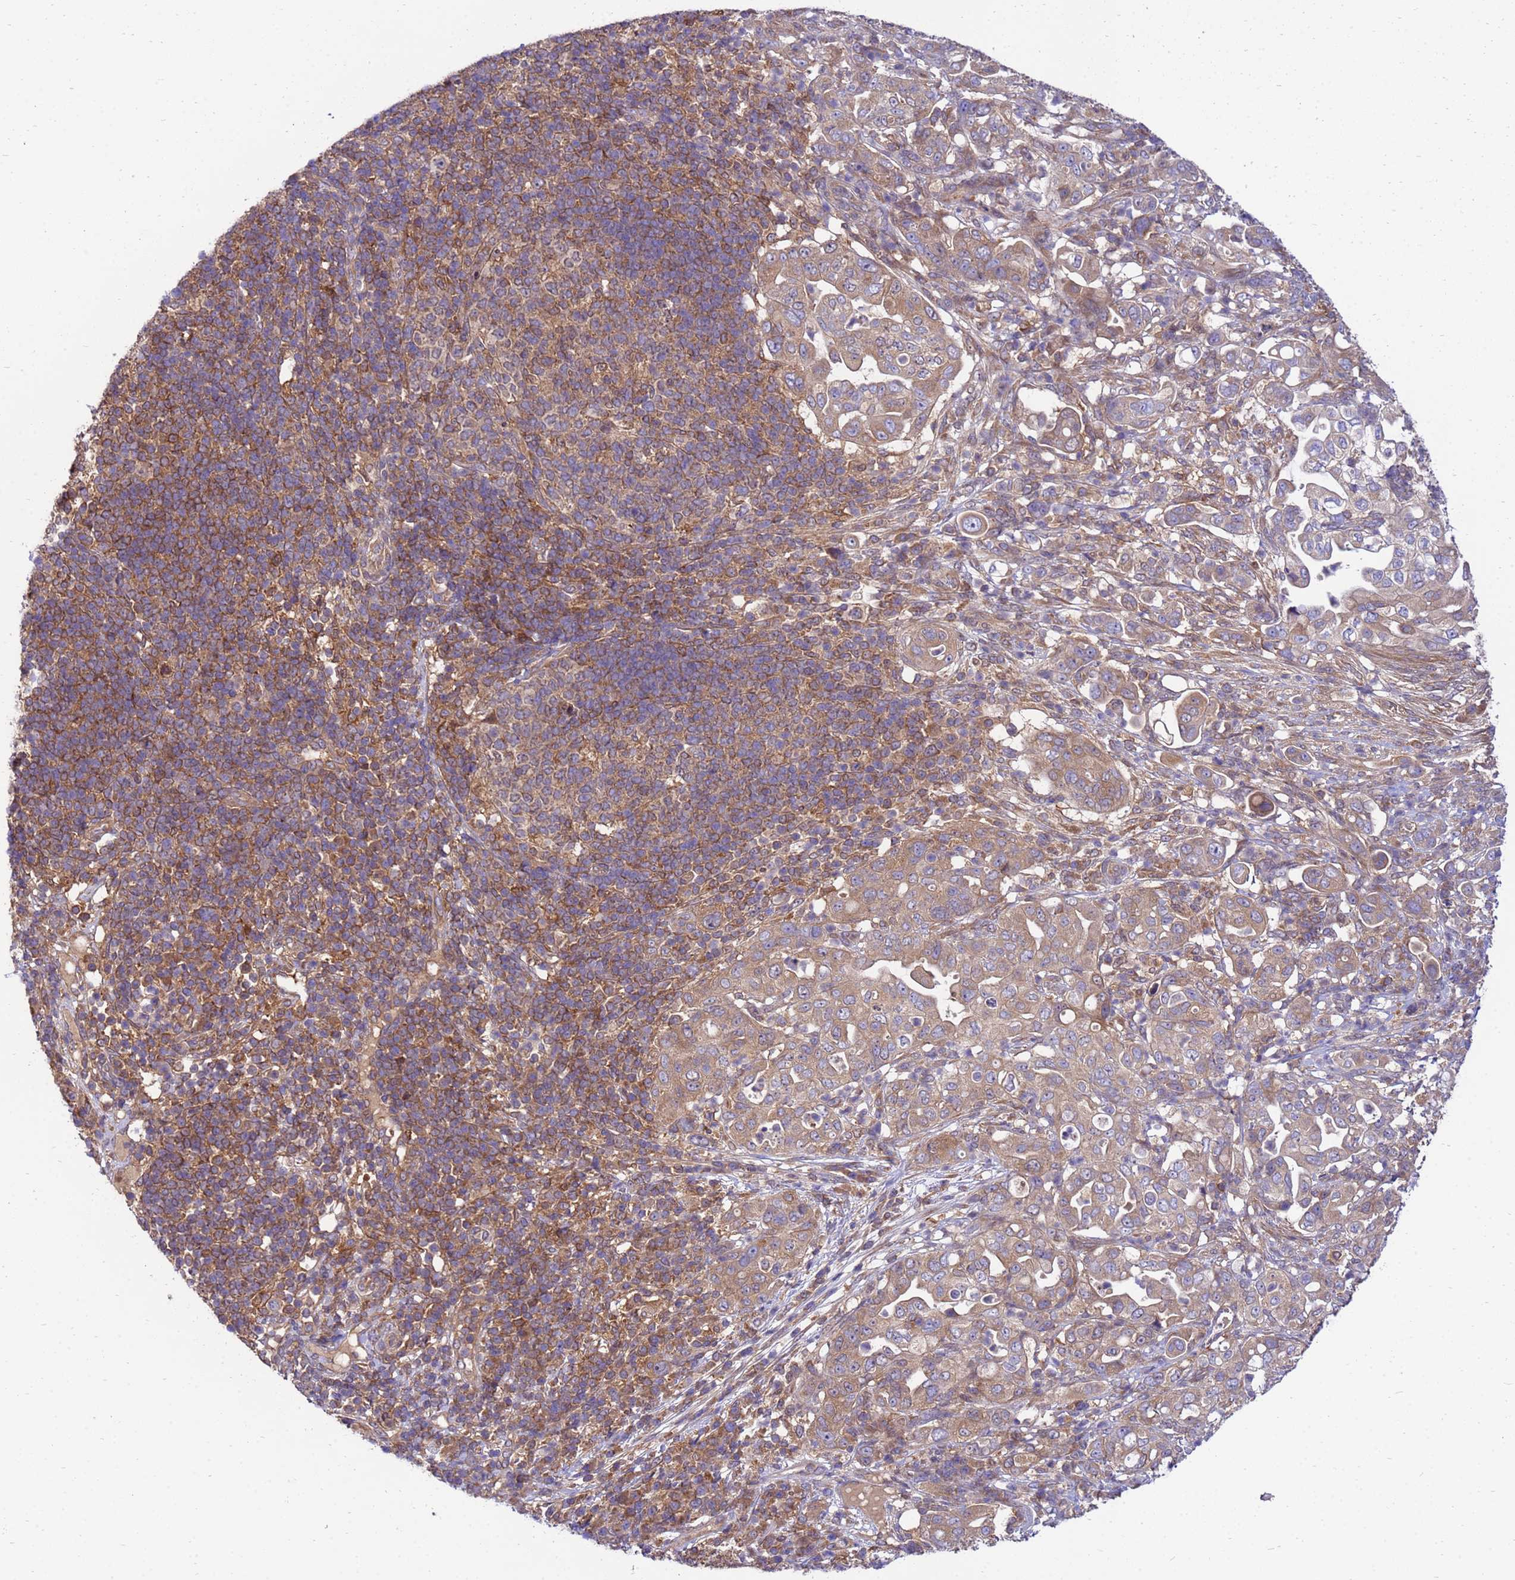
{"staining": {"intensity": "weak", "quantity": ">75%", "location": "cytoplasmic/membranous"}, "tissue": "pancreatic cancer", "cell_type": "Tumor cells", "image_type": "cancer", "snomed": [{"axis": "morphology", "description": "Normal tissue, NOS"}, {"axis": "morphology", "description": "Adenocarcinoma, NOS"}, {"axis": "topography", "description": "Lymph node"}, {"axis": "topography", "description": "Pancreas"}], "caption": "The micrograph exhibits a brown stain indicating the presence of a protein in the cytoplasmic/membranous of tumor cells in pancreatic cancer.", "gene": "GET3", "patient": {"sex": "female", "age": 67}}